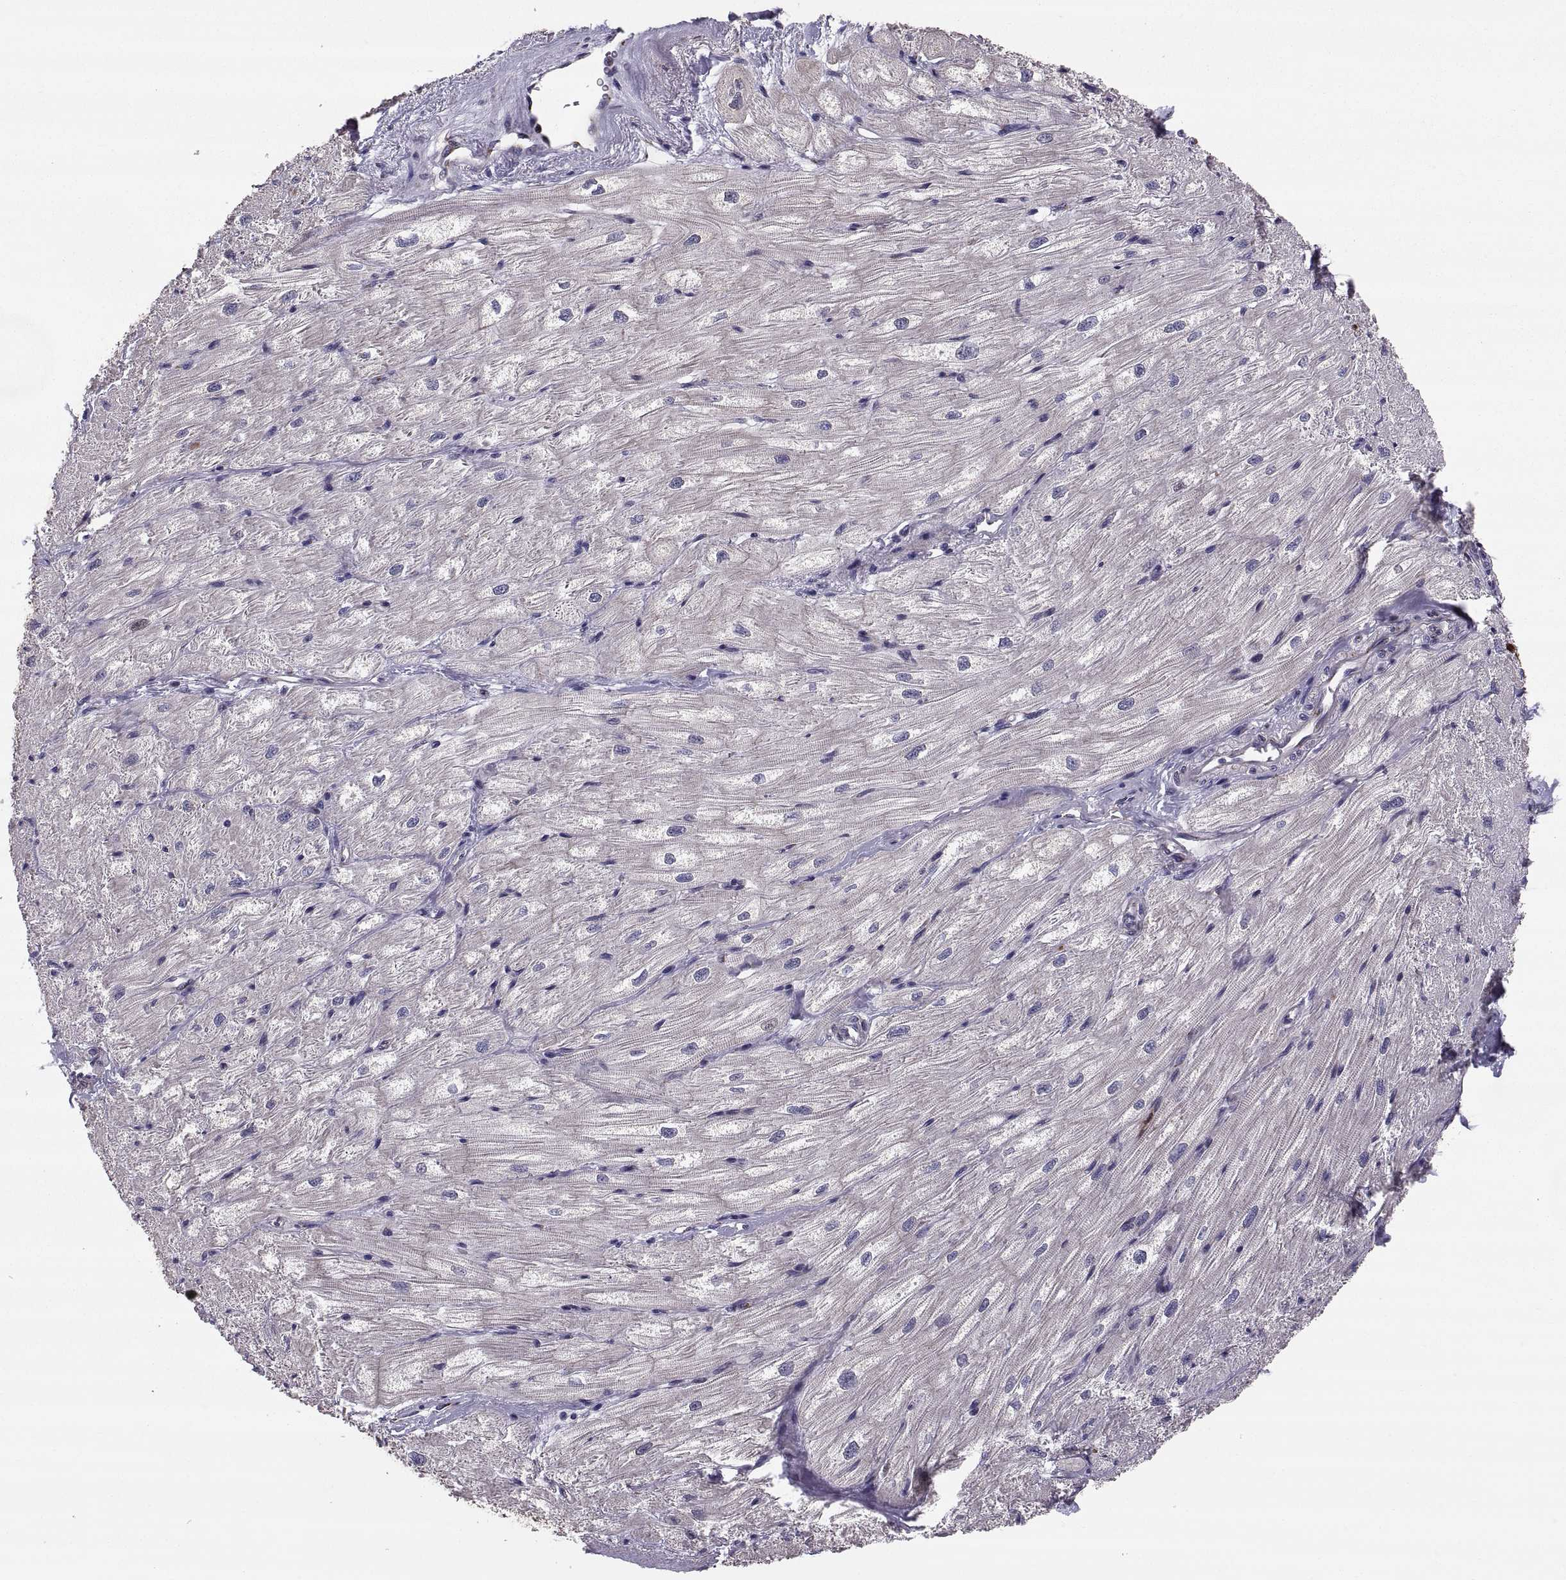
{"staining": {"intensity": "negative", "quantity": "none", "location": "none"}, "tissue": "heart muscle", "cell_type": "Cardiomyocytes", "image_type": "normal", "snomed": [{"axis": "morphology", "description": "Normal tissue, NOS"}, {"axis": "topography", "description": "Heart"}], "caption": "Immunohistochemistry micrograph of normal heart muscle: human heart muscle stained with DAB reveals no significant protein expression in cardiomyocytes.", "gene": "TESC", "patient": {"sex": "male", "age": 57}}